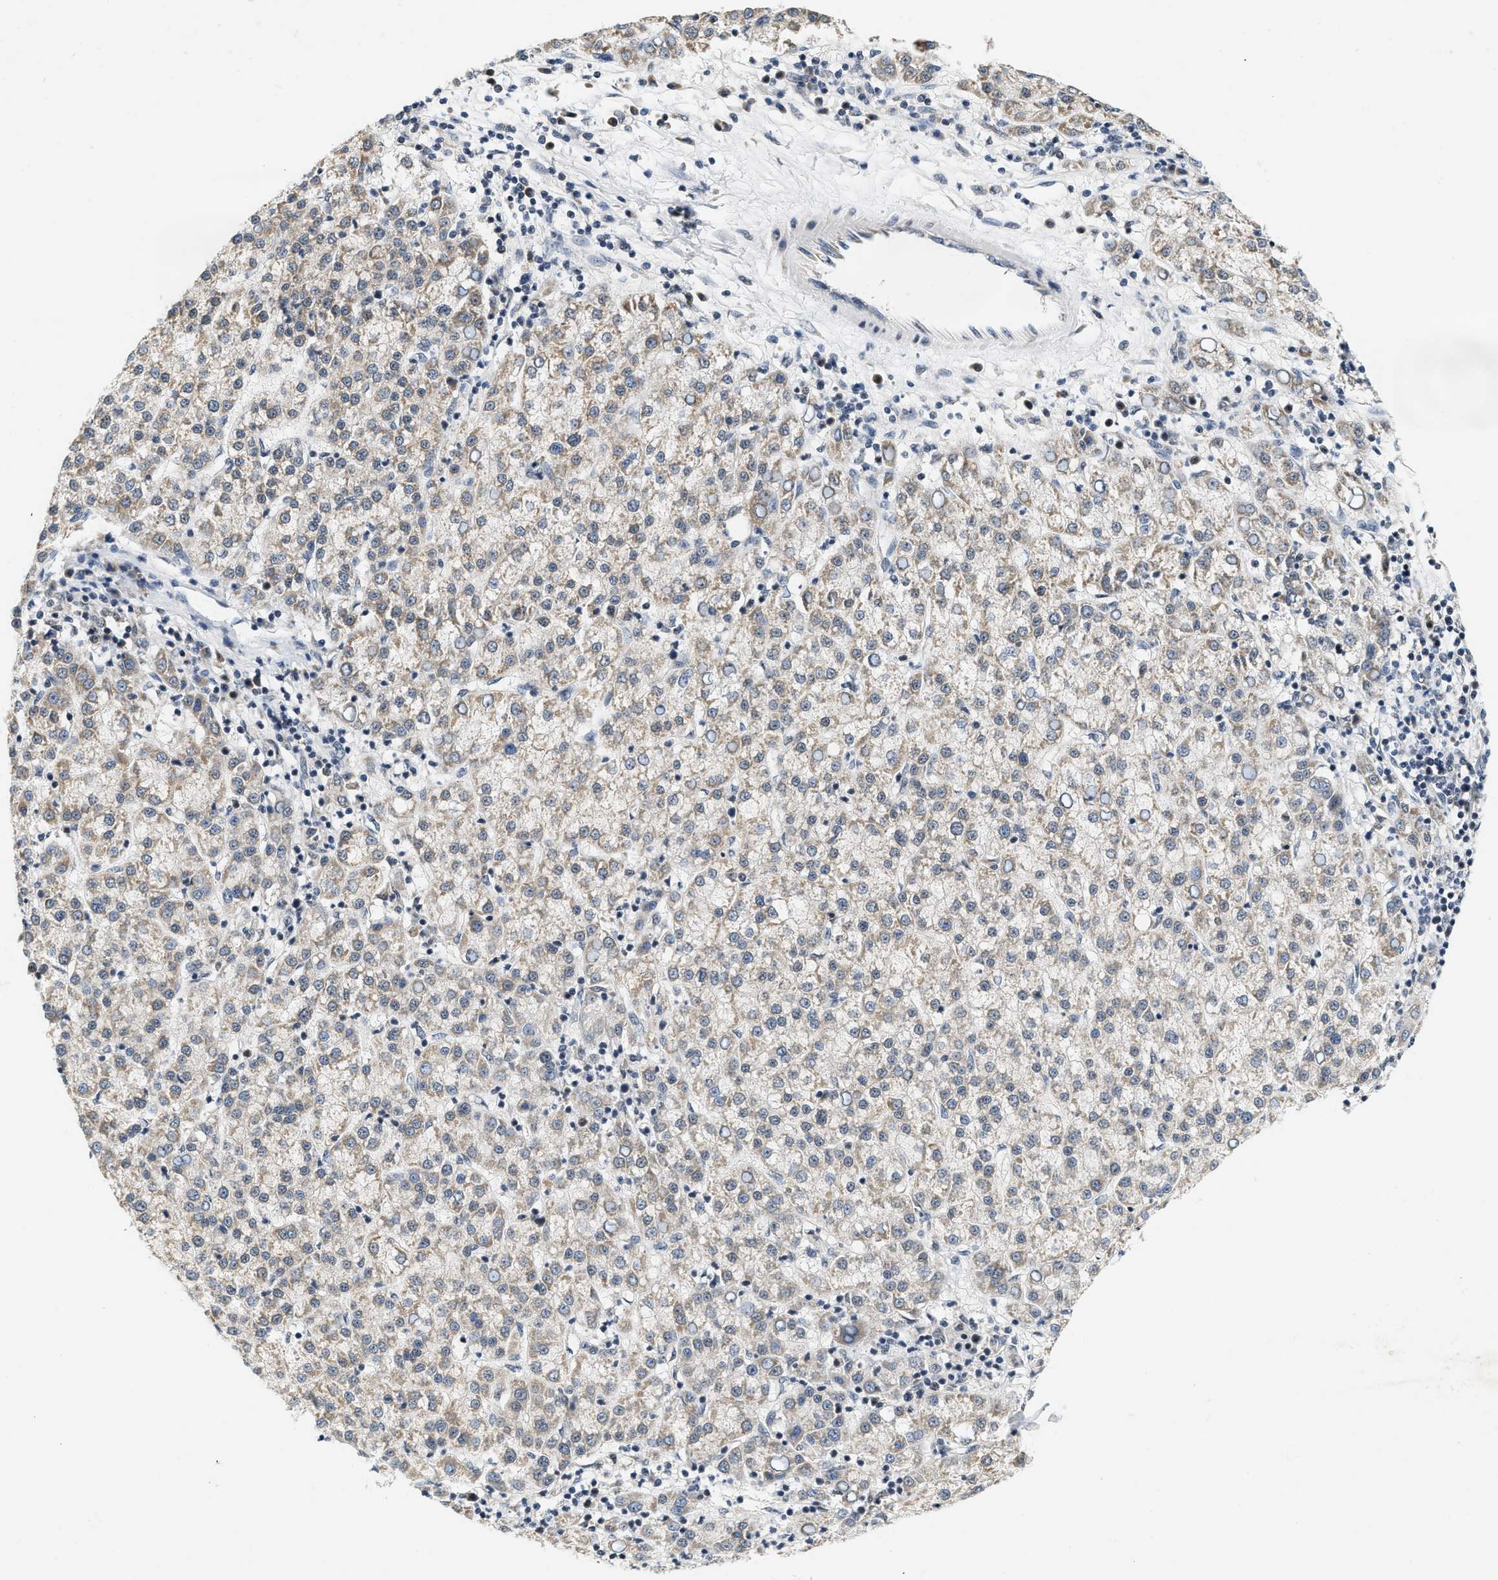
{"staining": {"intensity": "weak", "quantity": "25%-75%", "location": "cytoplasmic/membranous"}, "tissue": "liver cancer", "cell_type": "Tumor cells", "image_type": "cancer", "snomed": [{"axis": "morphology", "description": "Carcinoma, Hepatocellular, NOS"}, {"axis": "topography", "description": "Liver"}], "caption": "DAB immunohistochemical staining of human liver cancer (hepatocellular carcinoma) shows weak cytoplasmic/membranous protein staining in about 25%-75% of tumor cells. (IHC, brightfield microscopy, high magnification).", "gene": "GIGYF1", "patient": {"sex": "female", "age": 58}}